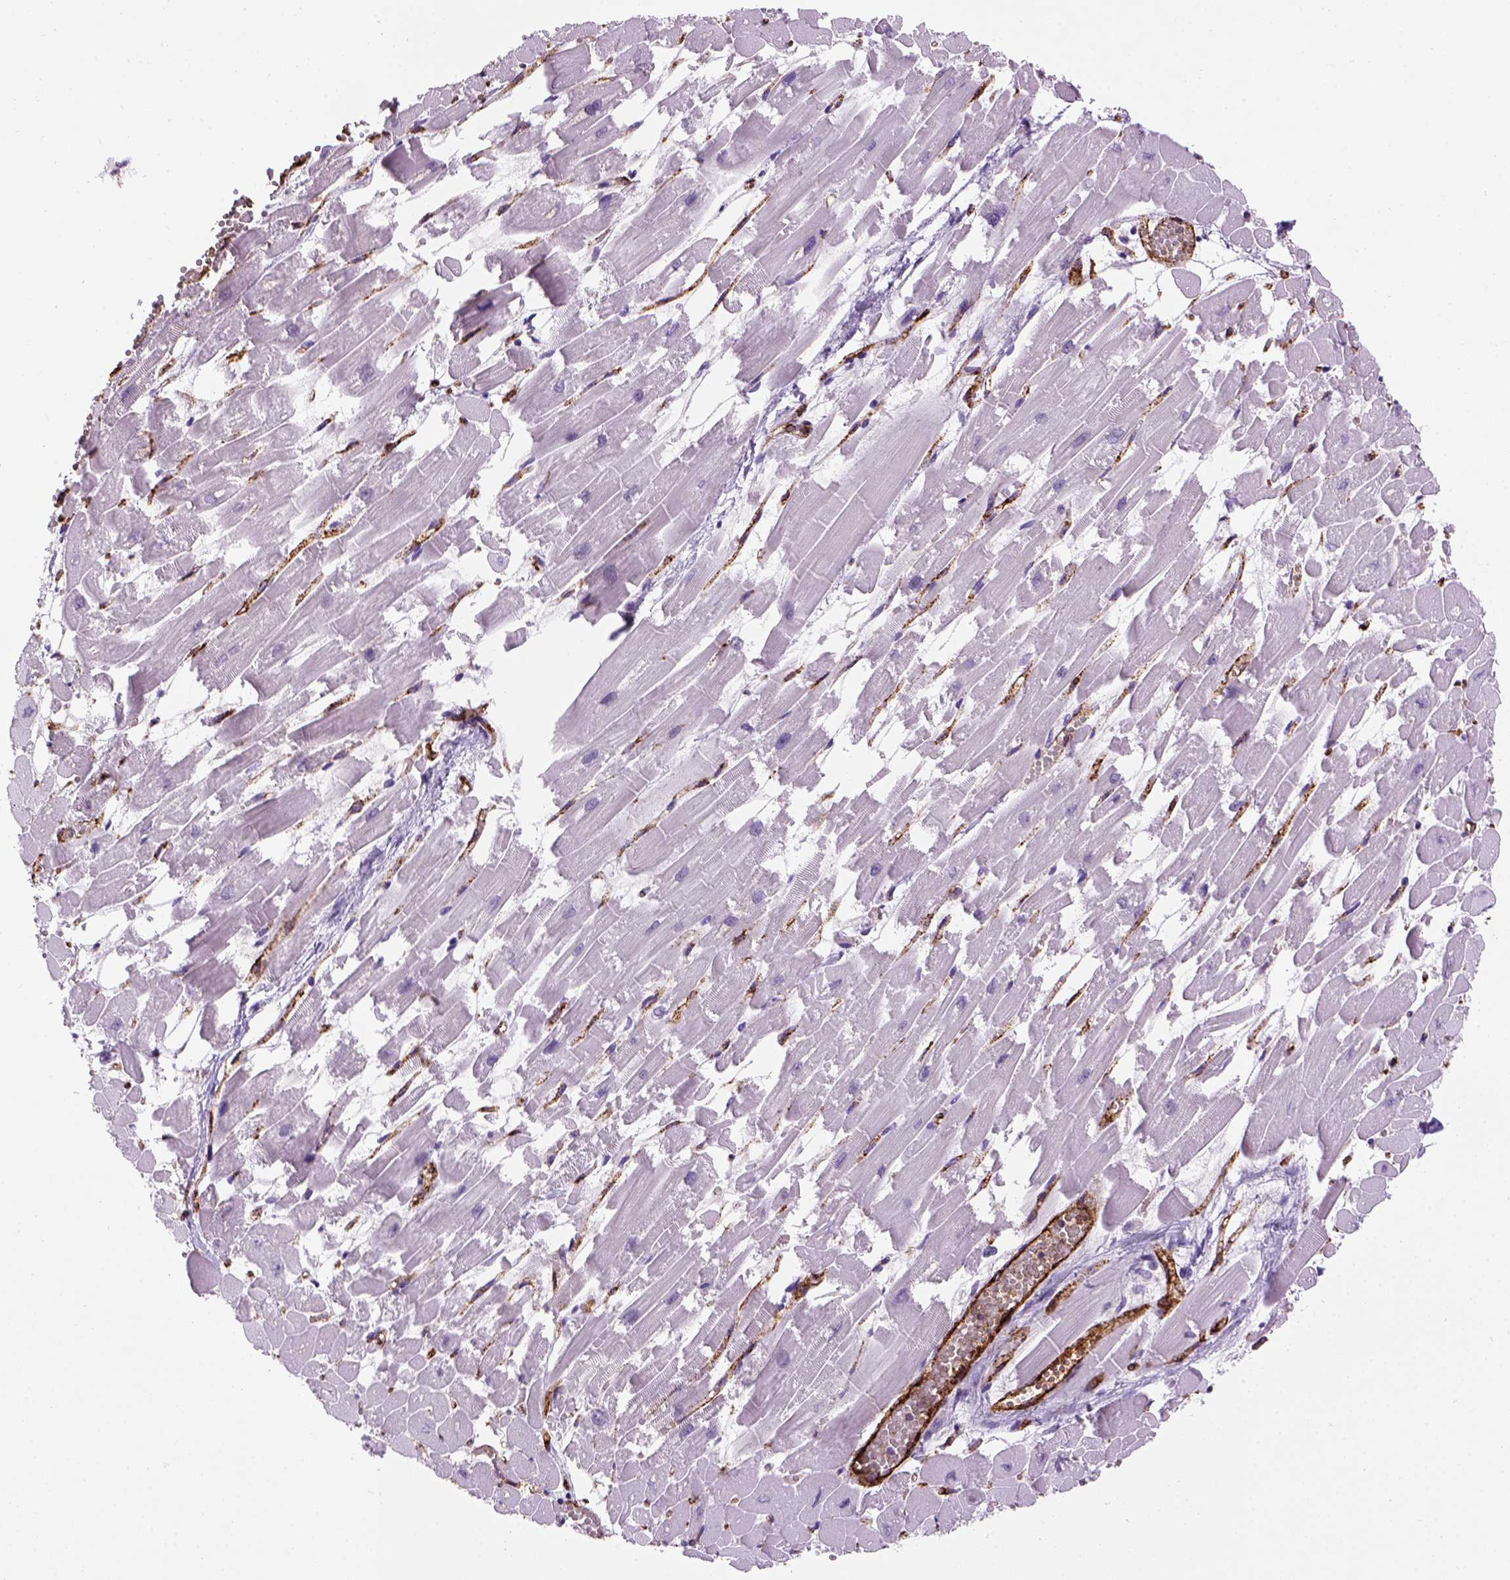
{"staining": {"intensity": "negative", "quantity": "none", "location": "none"}, "tissue": "heart muscle", "cell_type": "Cardiomyocytes", "image_type": "normal", "snomed": [{"axis": "morphology", "description": "Normal tissue, NOS"}, {"axis": "topography", "description": "Heart"}], "caption": "Immunohistochemical staining of unremarkable heart muscle exhibits no significant staining in cardiomyocytes.", "gene": "VWF", "patient": {"sex": "female", "age": 52}}